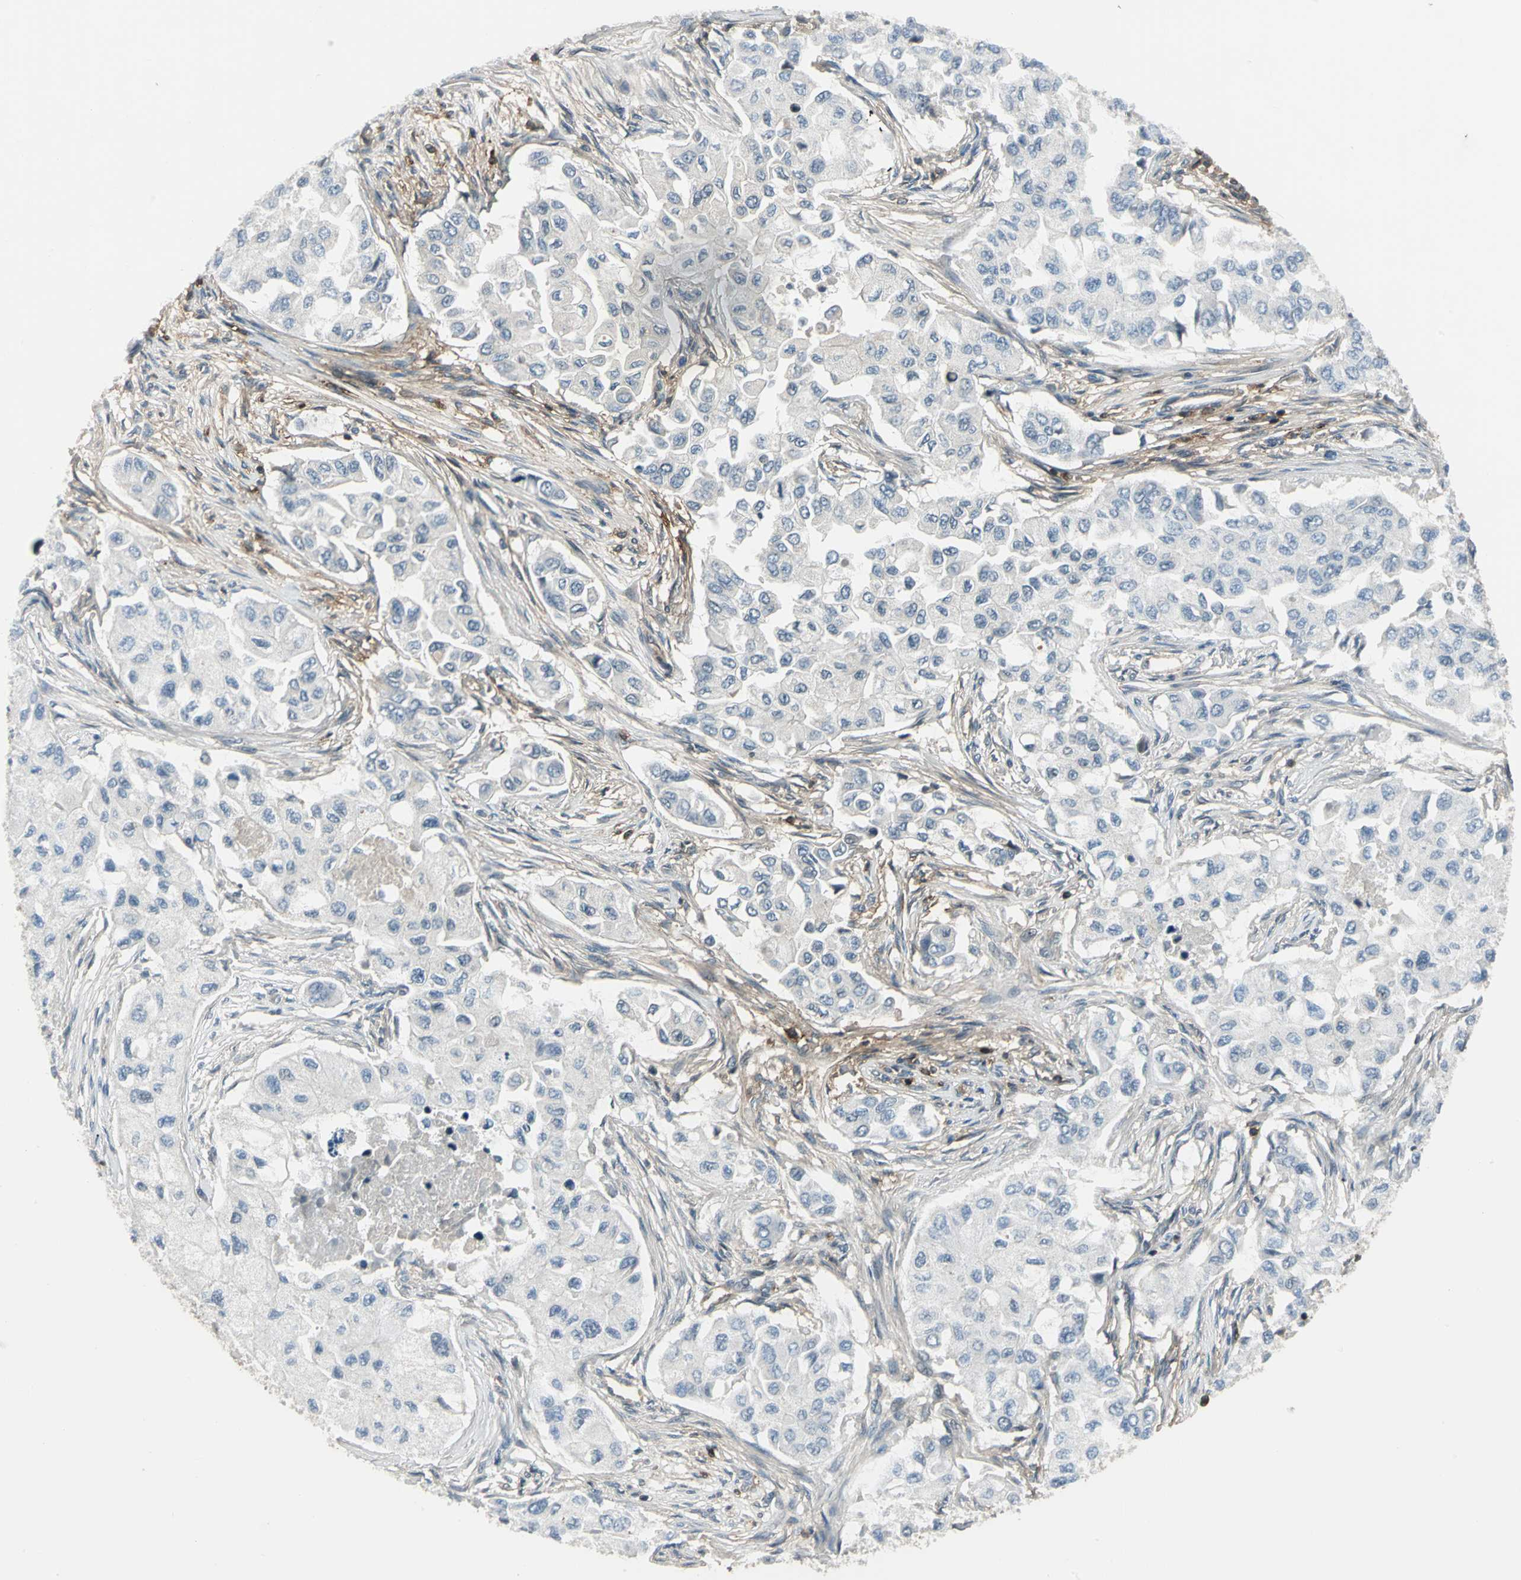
{"staining": {"intensity": "negative", "quantity": "none", "location": "none"}, "tissue": "breast cancer", "cell_type": "Tumor cells", "image_type": "cancer", "snomed": [{"axis": "morphology", "description": "Normal tissue, NOS"}, {"axis": "morphology", "description": "Duct carcinoma"}, {"axis": "topography", "description": "Breast"}], "caption": "A high-resolution photomicrograph shows IHC staining of breast cancer, which displays no significant expression in tumor cells.", "gene": "NR2C2", "patient": {"sex": "female", "age": 49}}